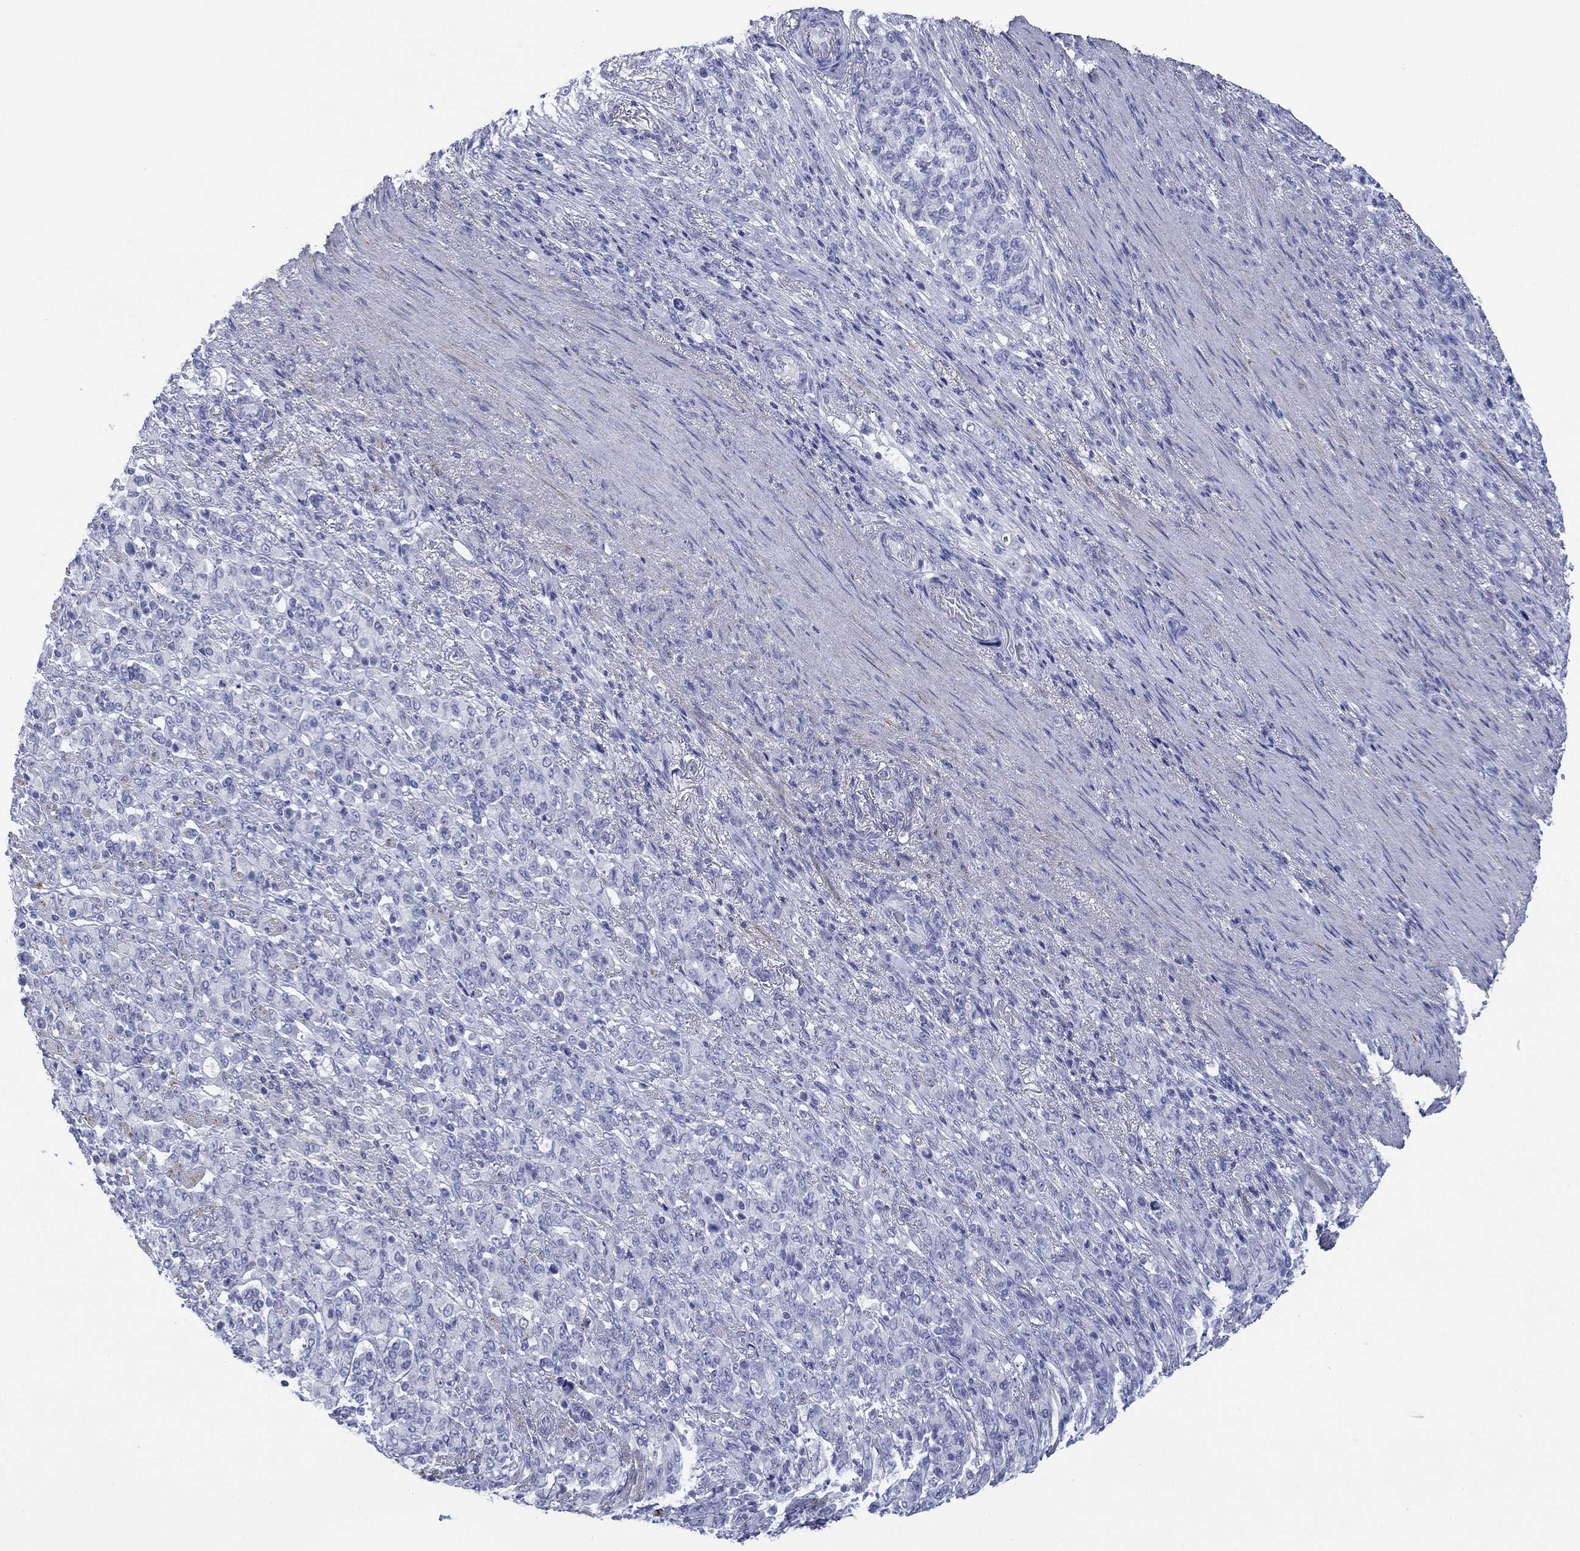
{"staining": {"intensity": "negative", "quantity": "none", "location": "none"}, "tissue": "stomach cancer", "cell_type": "Tumor cells", "image_type": "cancer", "snomed": [{"axis": "morphology", "description": "Normal tissue, NOS"}, {"axis": "morphology", "description": "Adenocarcinoma, NOS"}, {"axis": "topography", "description": "Stomach"}], "caption": "The image shows no staining of tumor cells in stomach cancer (adenocarcinoma).", "gene": "PDYN", "patient": {"sex": "female", "age": 79}}